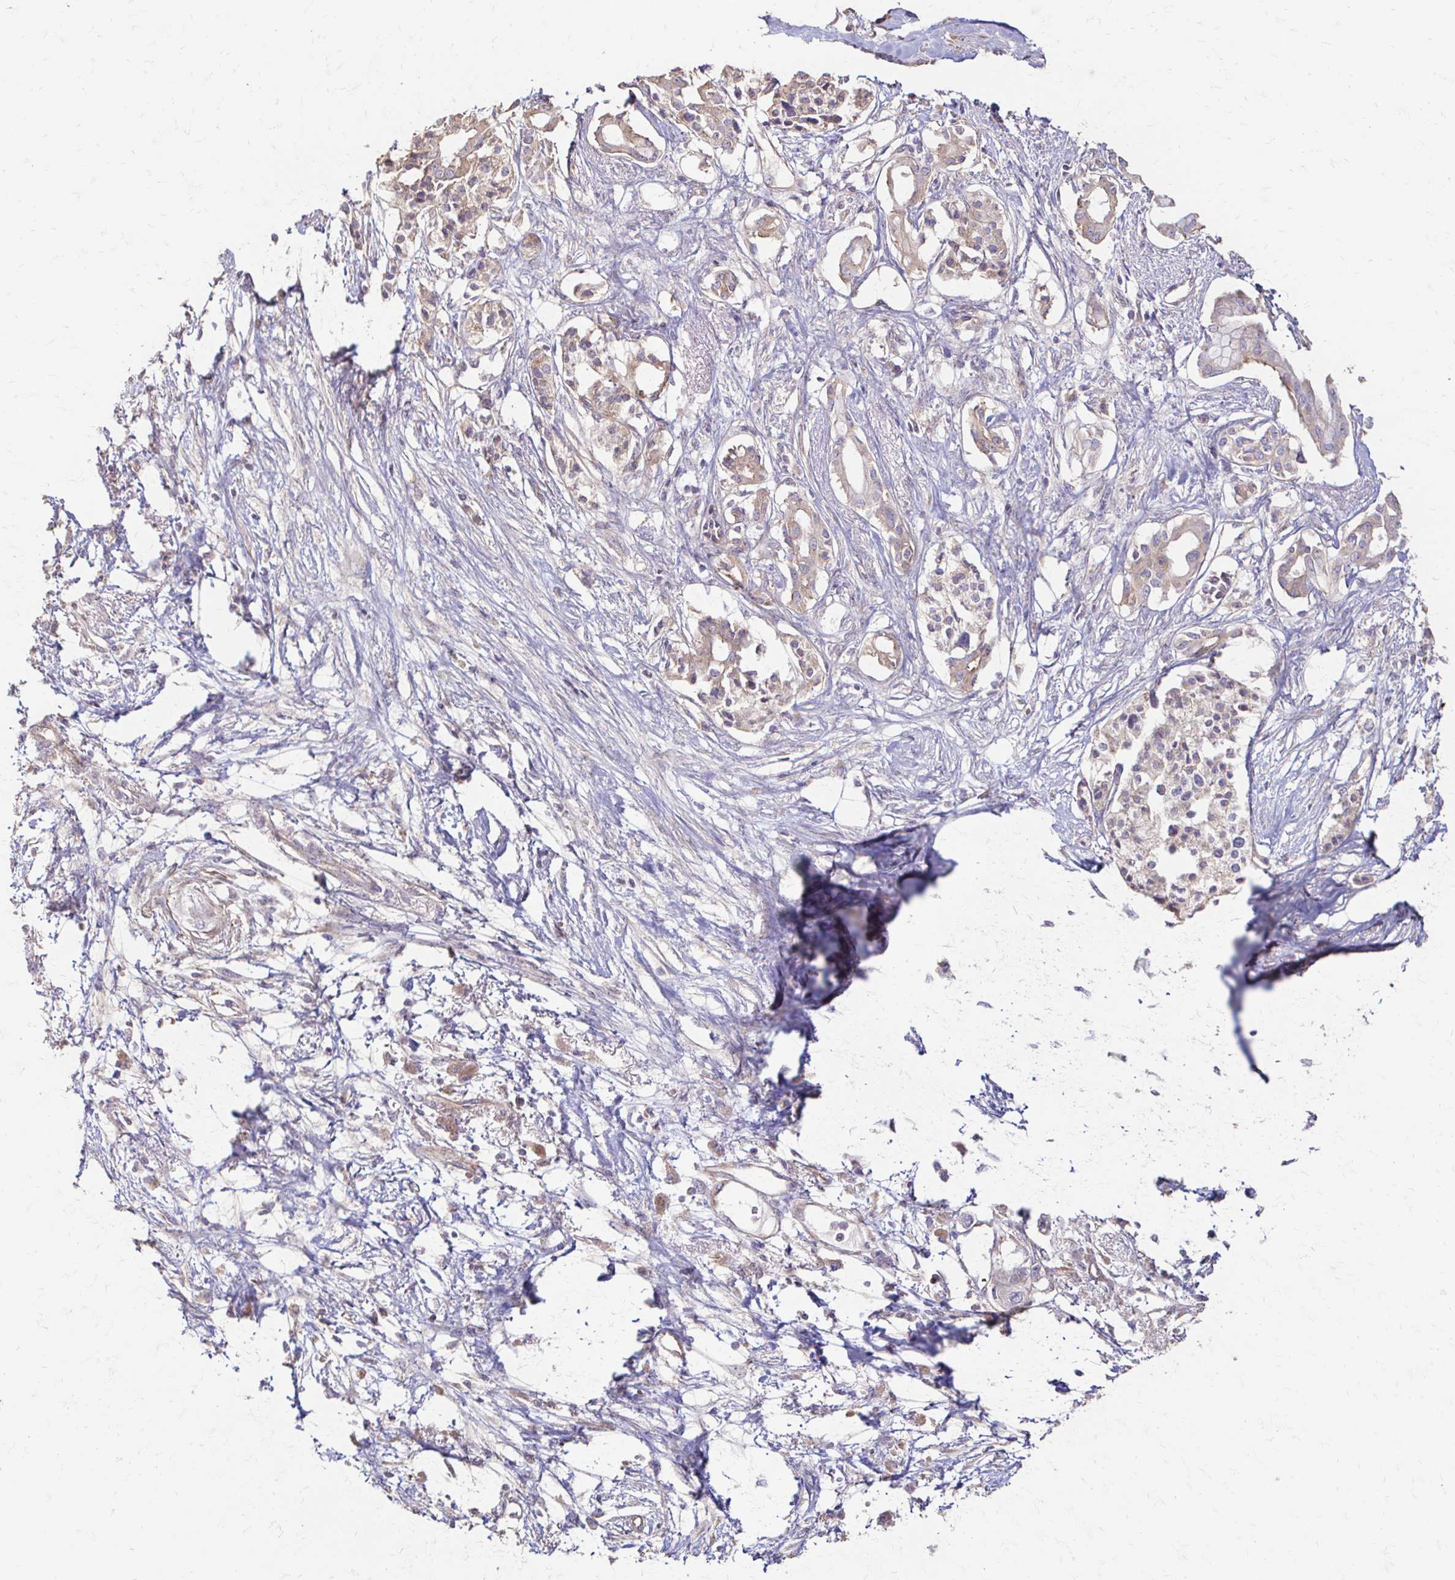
{"staining": {"intensity": "weak", "quantity": "25%-75%", "location": "cytoplasmic/membranous"}, "tissue": "pancreatic cancer", "cell_type": "Tumor cells", "image_type": "cancer", "snomed": [{"axis": "morphology", "description": "Adenocarcinoma, NOS"}, {"axis": "topography", "description": "Pancreas"}], "caption": "Pancreatic cancer (adenocarcinoma) was stained to show a protein in brown. There is low levels of weak cytoplasmic/membranous staining in about 25%-75% of tumor cells. The staining is performed using DAB brown chromogen to label protein expression. The nuclei are counter-stained blue using hematoxylin.", "gene": "IL18BP", "patient": {"sex": "female", "age": 63}}